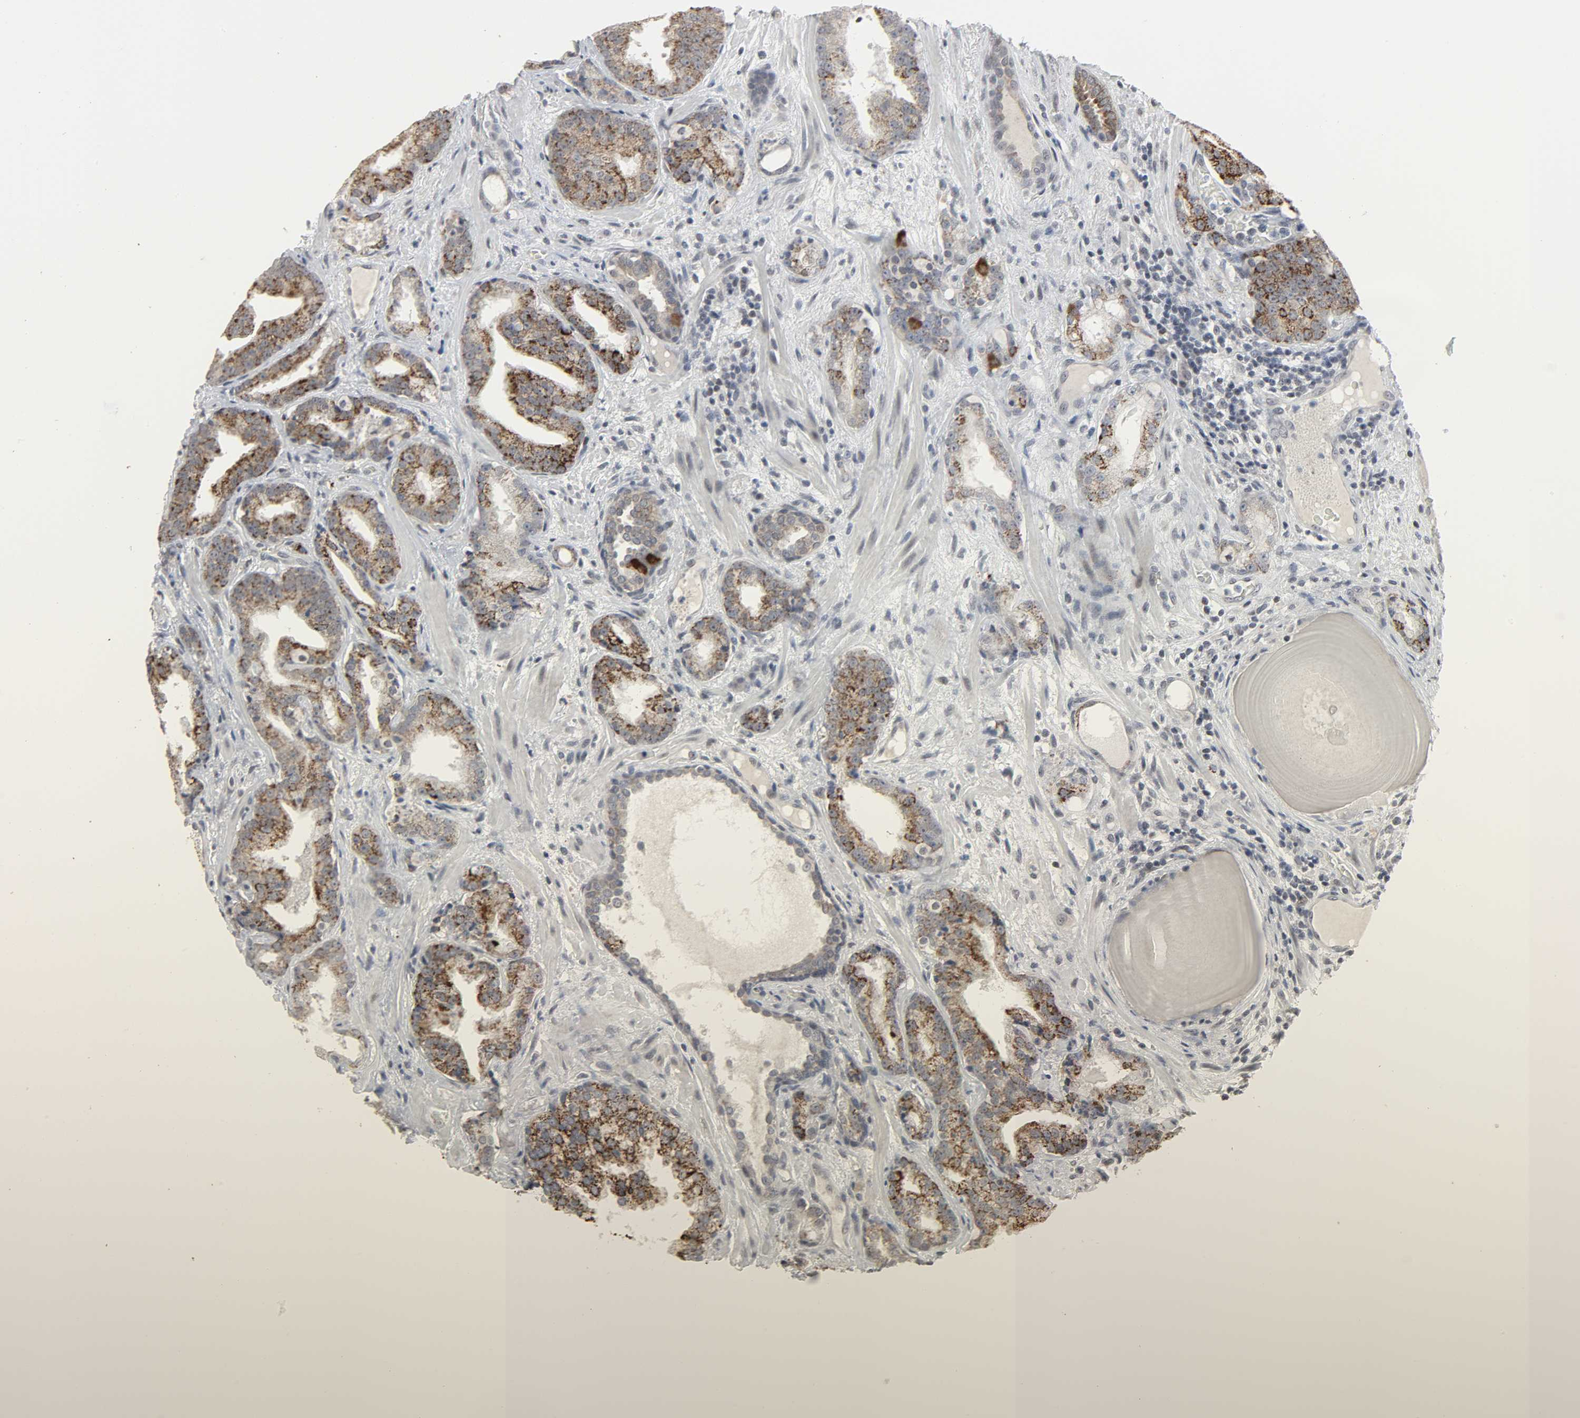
{"staining": {"intensity": "moderate", "quantity": "25%-75%", "location": "cytoplasmic/membranous"}, "tissue": "prostate cancer", "cell_type": "Tumor cells", "image_type": "cancer", "snomed": [{"axis": "morphology", "description": "Adenocarcinoma, Low grade"}, {"axis": "topography", "description": "Prostate"}], "caption": "This is a photomicrograph of IHC staining of prostate low-grade adenocarcinoma, which shows moderate staining in the cytoplasmic/membranous of tumor cells.", "gene": "MUC1", "patient": {"sex": "male", "age": 63}}